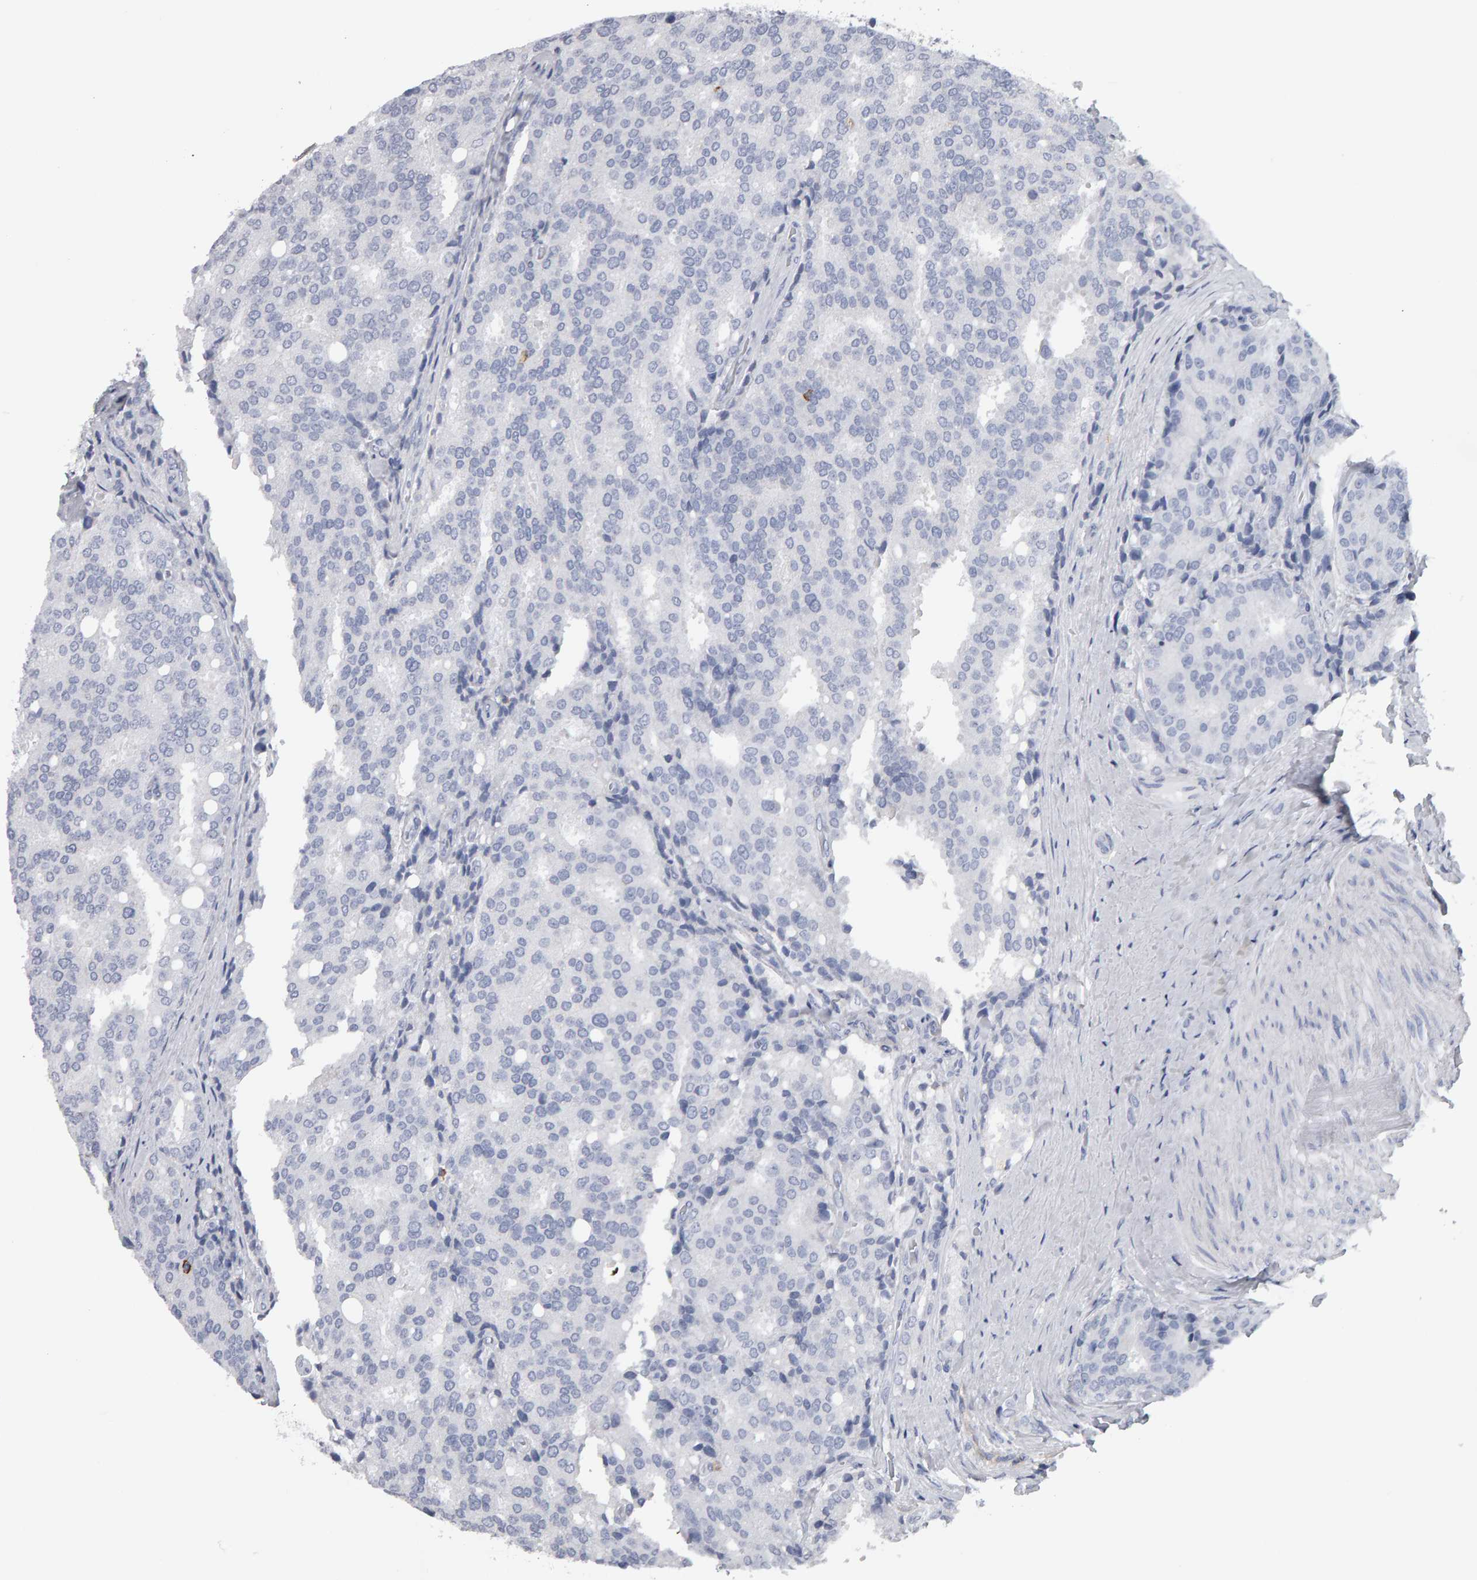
{"staining": {"intensity": "negative", "quantity": "none", "location": "none"}, "tissue": "prostate cancer", "cell_type": "Tumor cells", "image_type": "cancer", "snomed": [{"axis": "morphology", "description": "Adenocarcinoma, High grade"}, {"axis": "topography", "description": "Prostate"}], "caption": "Micrograph shows no protein expression in tumor cells of prostate cancer (high-grade adenocarcinoma) tissue.", "gene": "CD38", "patient": {"sex": "male", "age": 50}}